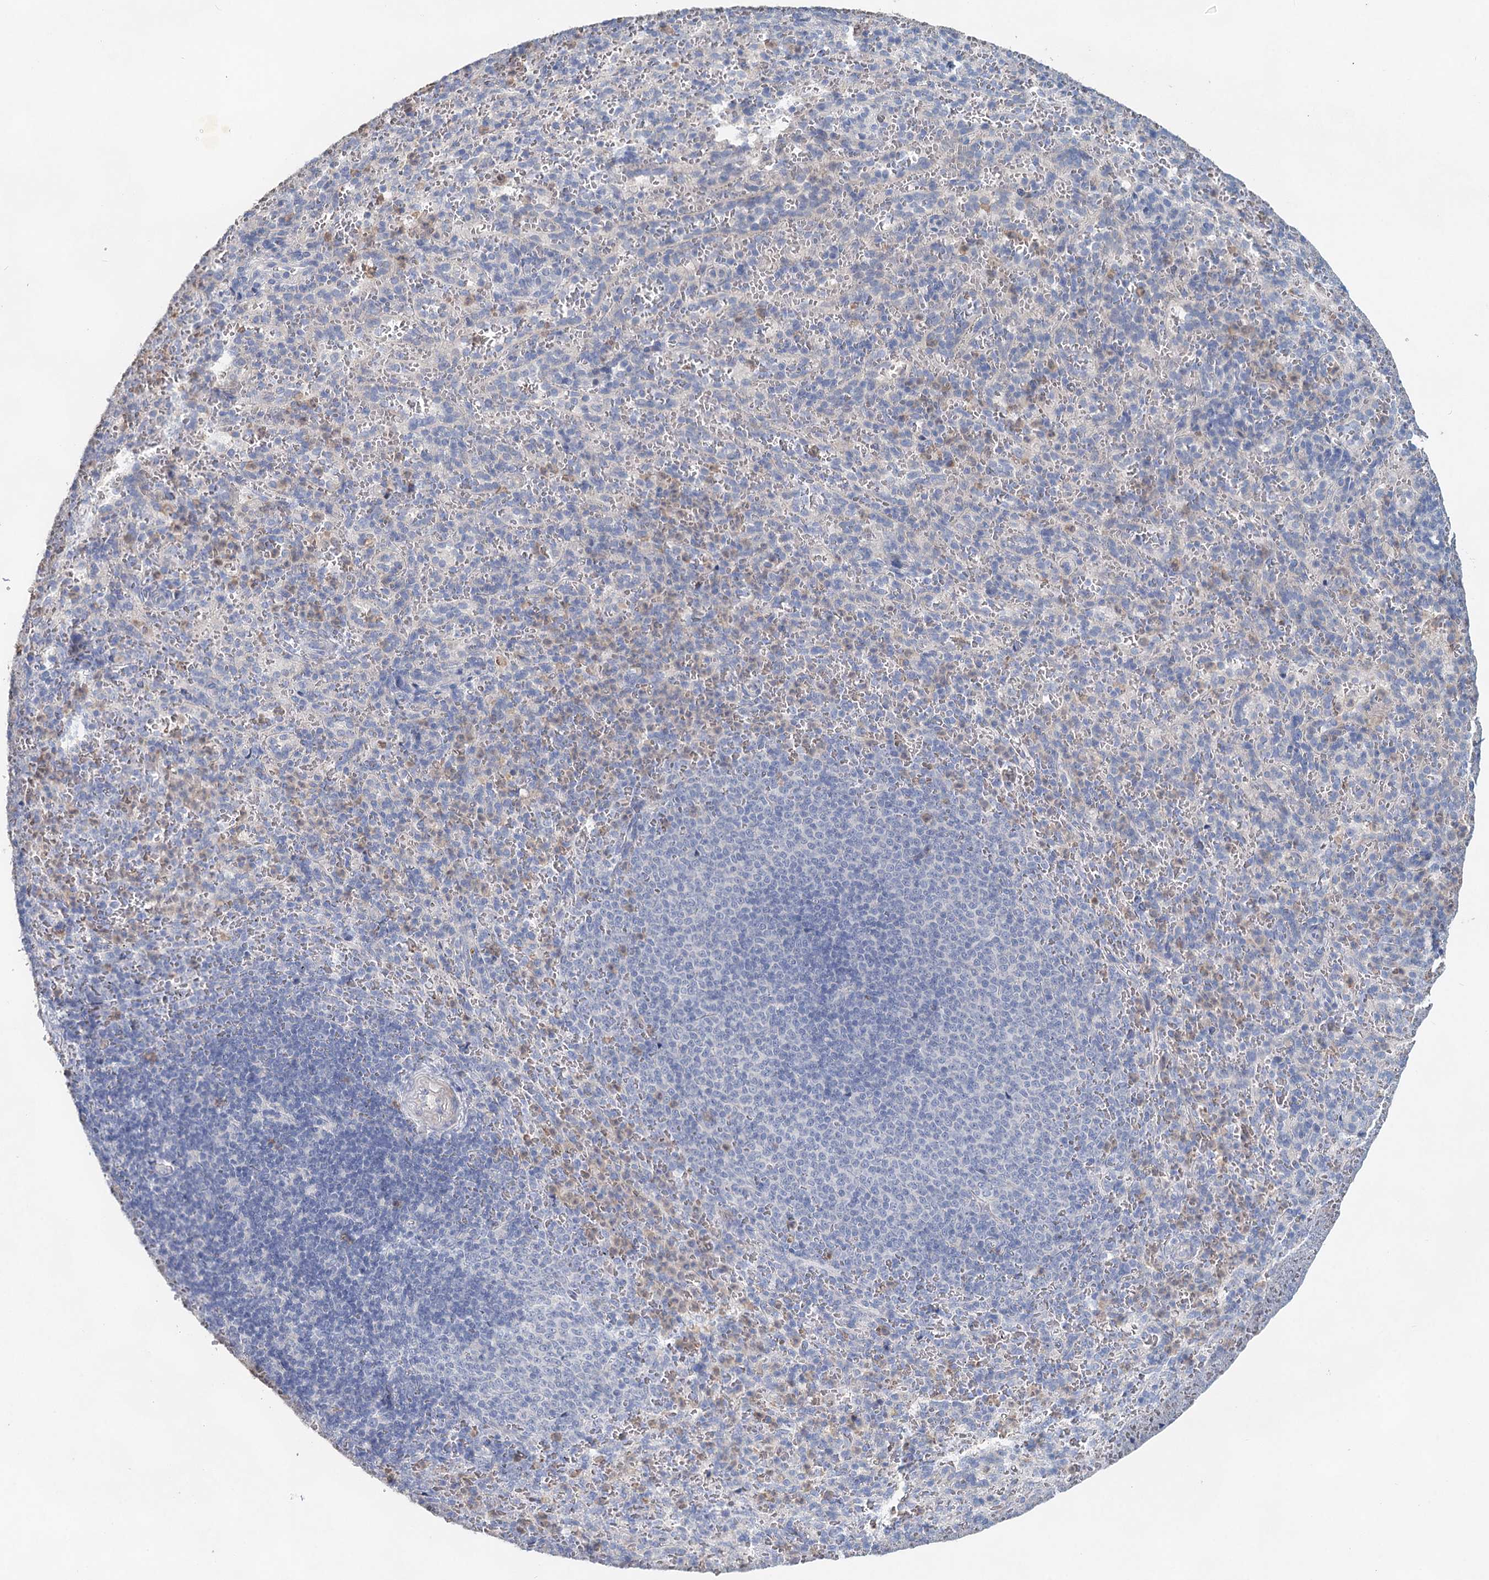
{"staining": {"intensity": "weak", "quantity": "25%-75%", "location": "cytoplasmic/membranous"}, "tissue": "spleen", "cell_type": "Cells in red pulp", "image_type": "normal", "snomed": [{"axis": "morphology", "description": "Normal tissue, NOS"}, {"axis": "topography", "description": "Spleen"}], "caption": "High-magnification brightfield microscopy of normal spleen stained with DAB (3,3'-diaminobenzidine) (brown) and counterstained with hematoxylin (blue). cells in red pulp exhibit weak cytoplasmic/membranous staining is identified in about25%-75% of cells. The staining was performed using DAB (3,3'-diaminobenzidine), with brown indicating positive protein expression. Nuclei are stained blue with hematoxylin.", "gene": "MYL6B", "patient": {"sex": "female", "age": 21}}